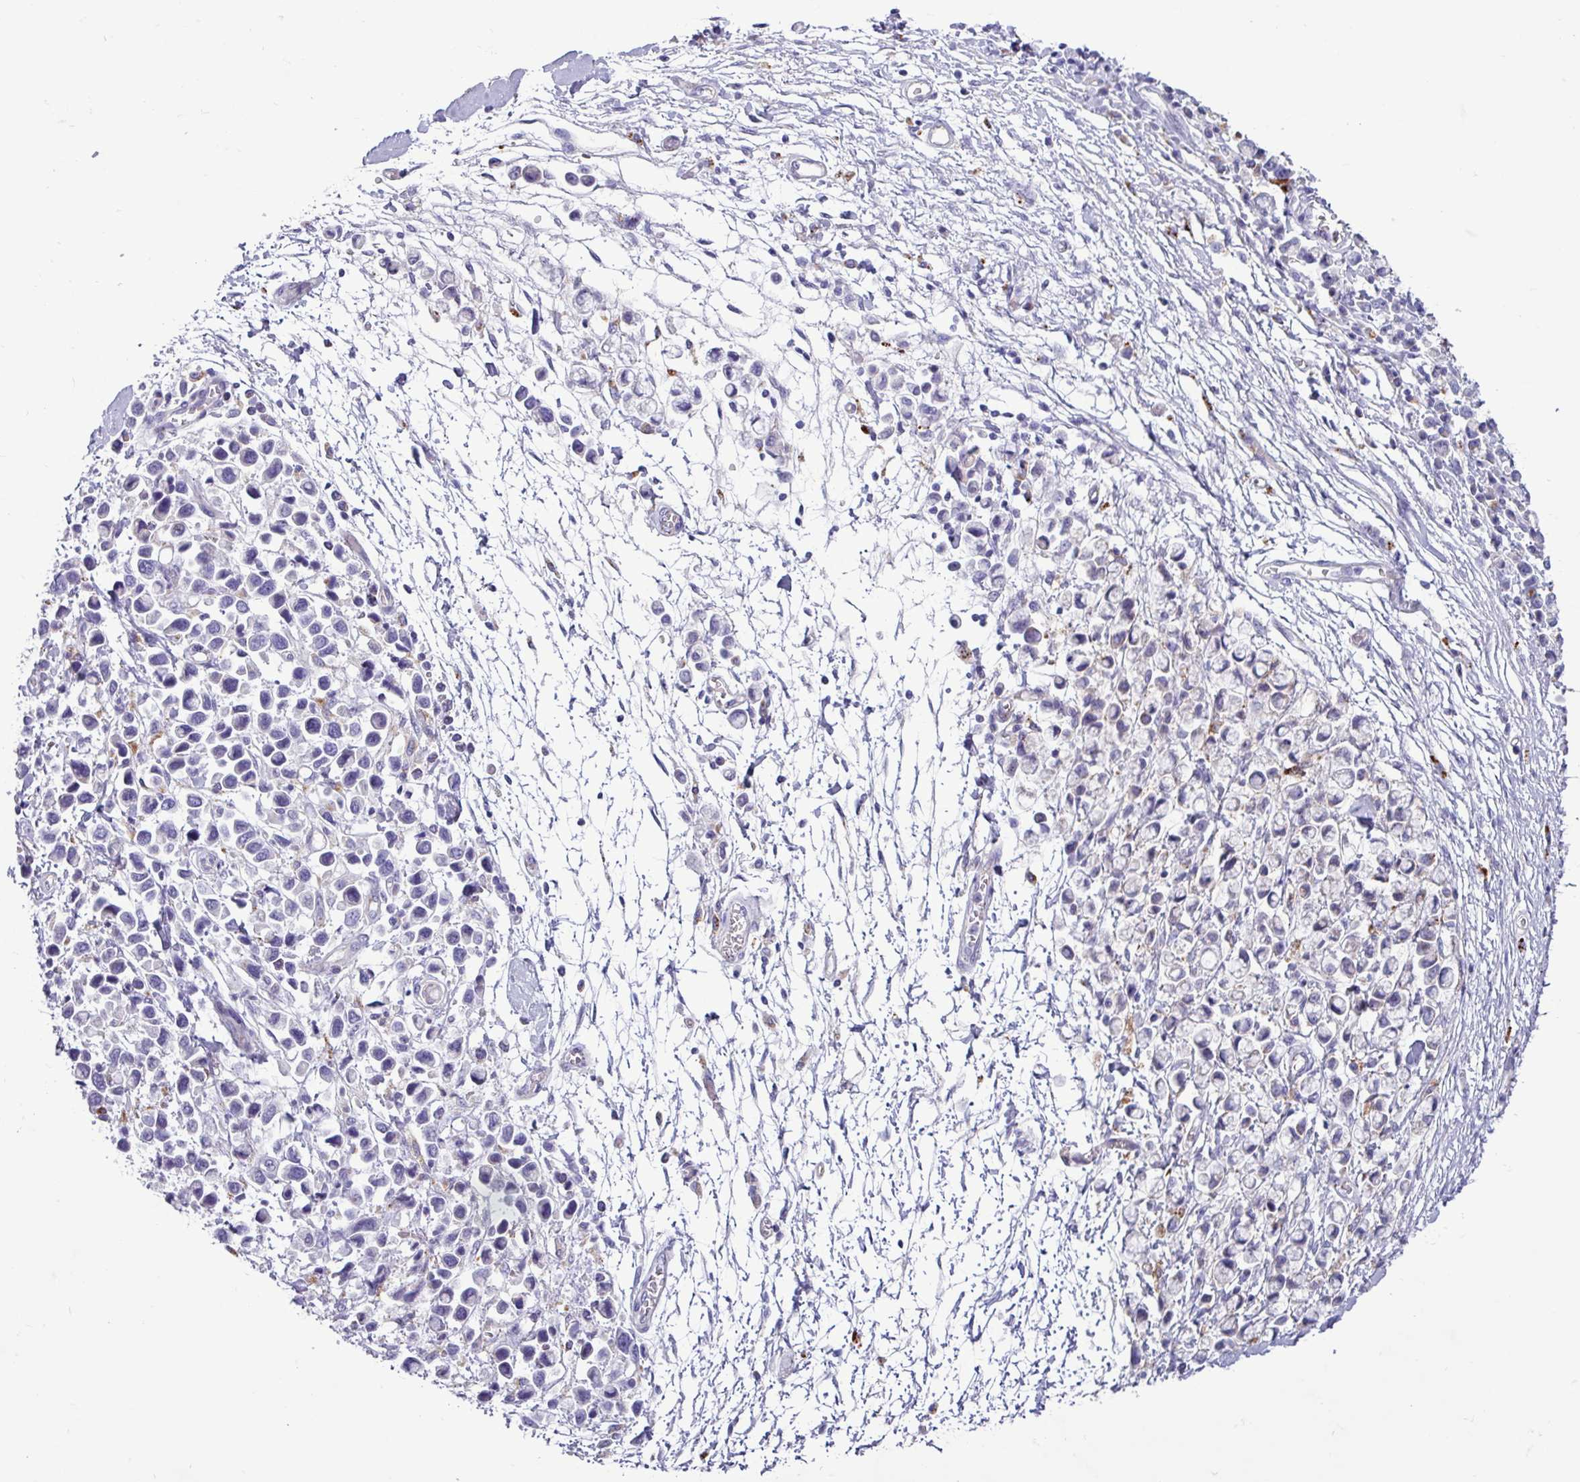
{"staining": {"intensity": "negative", "quantity": "none", "location": "none"}, "tissue": "stomach cancer", "cell_type": "Tumor cells", "image_type": "cancer", "snomed": [{"axis": "morphology", "description": "Adenocarcinoma, NOS"}, {"axis": "topography", "description": "Stomach"}], "caption": "There is no significant staining in tumor cells of stomach cancer.", "gene": "AMIGO2", "patient": {"sex": "female", "age": 81}}